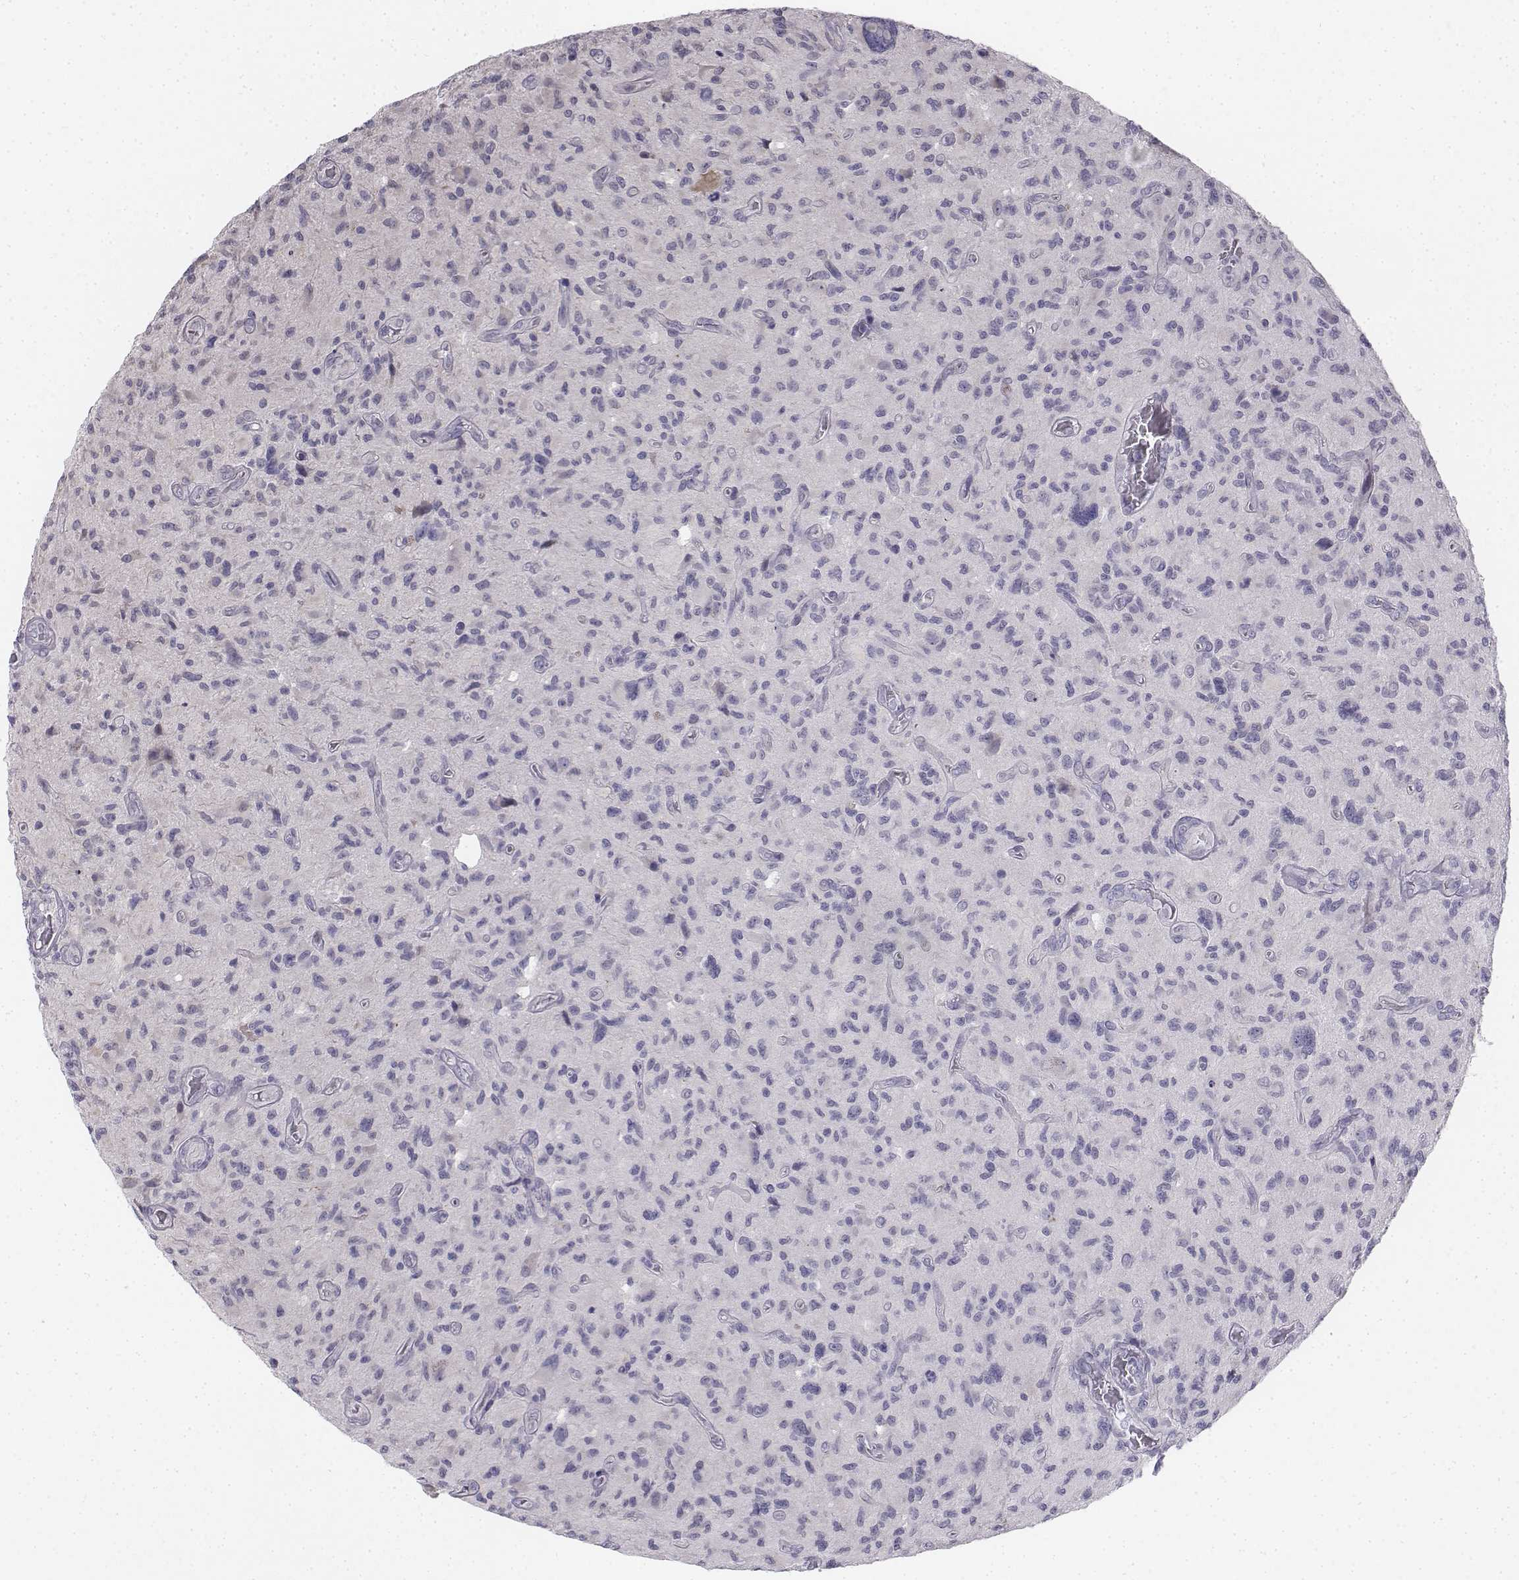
{"staining": {"intensity": "negative", "quantity": "none", "location": "none"}, "tissue": "glioma", "cell_type": "Tumor cells", "image_type": "cancer", "snomed": [{"axis": "morphology", "description": "Glioma, malignant, NOS"}, {"axis": "morphology", "description": "Glioma, malignant, High grade"}, {"axis": "topography", "description": "Brain"}], "caption": "Tumor cells are negative for brown protein staining in malignant glioma. (Brightfield microscopy of DAB (3,3'-diaminobenzidine) IHC at high magnification).", "gene": "PENK", "patient": {"sex": "female", "age": 71}}